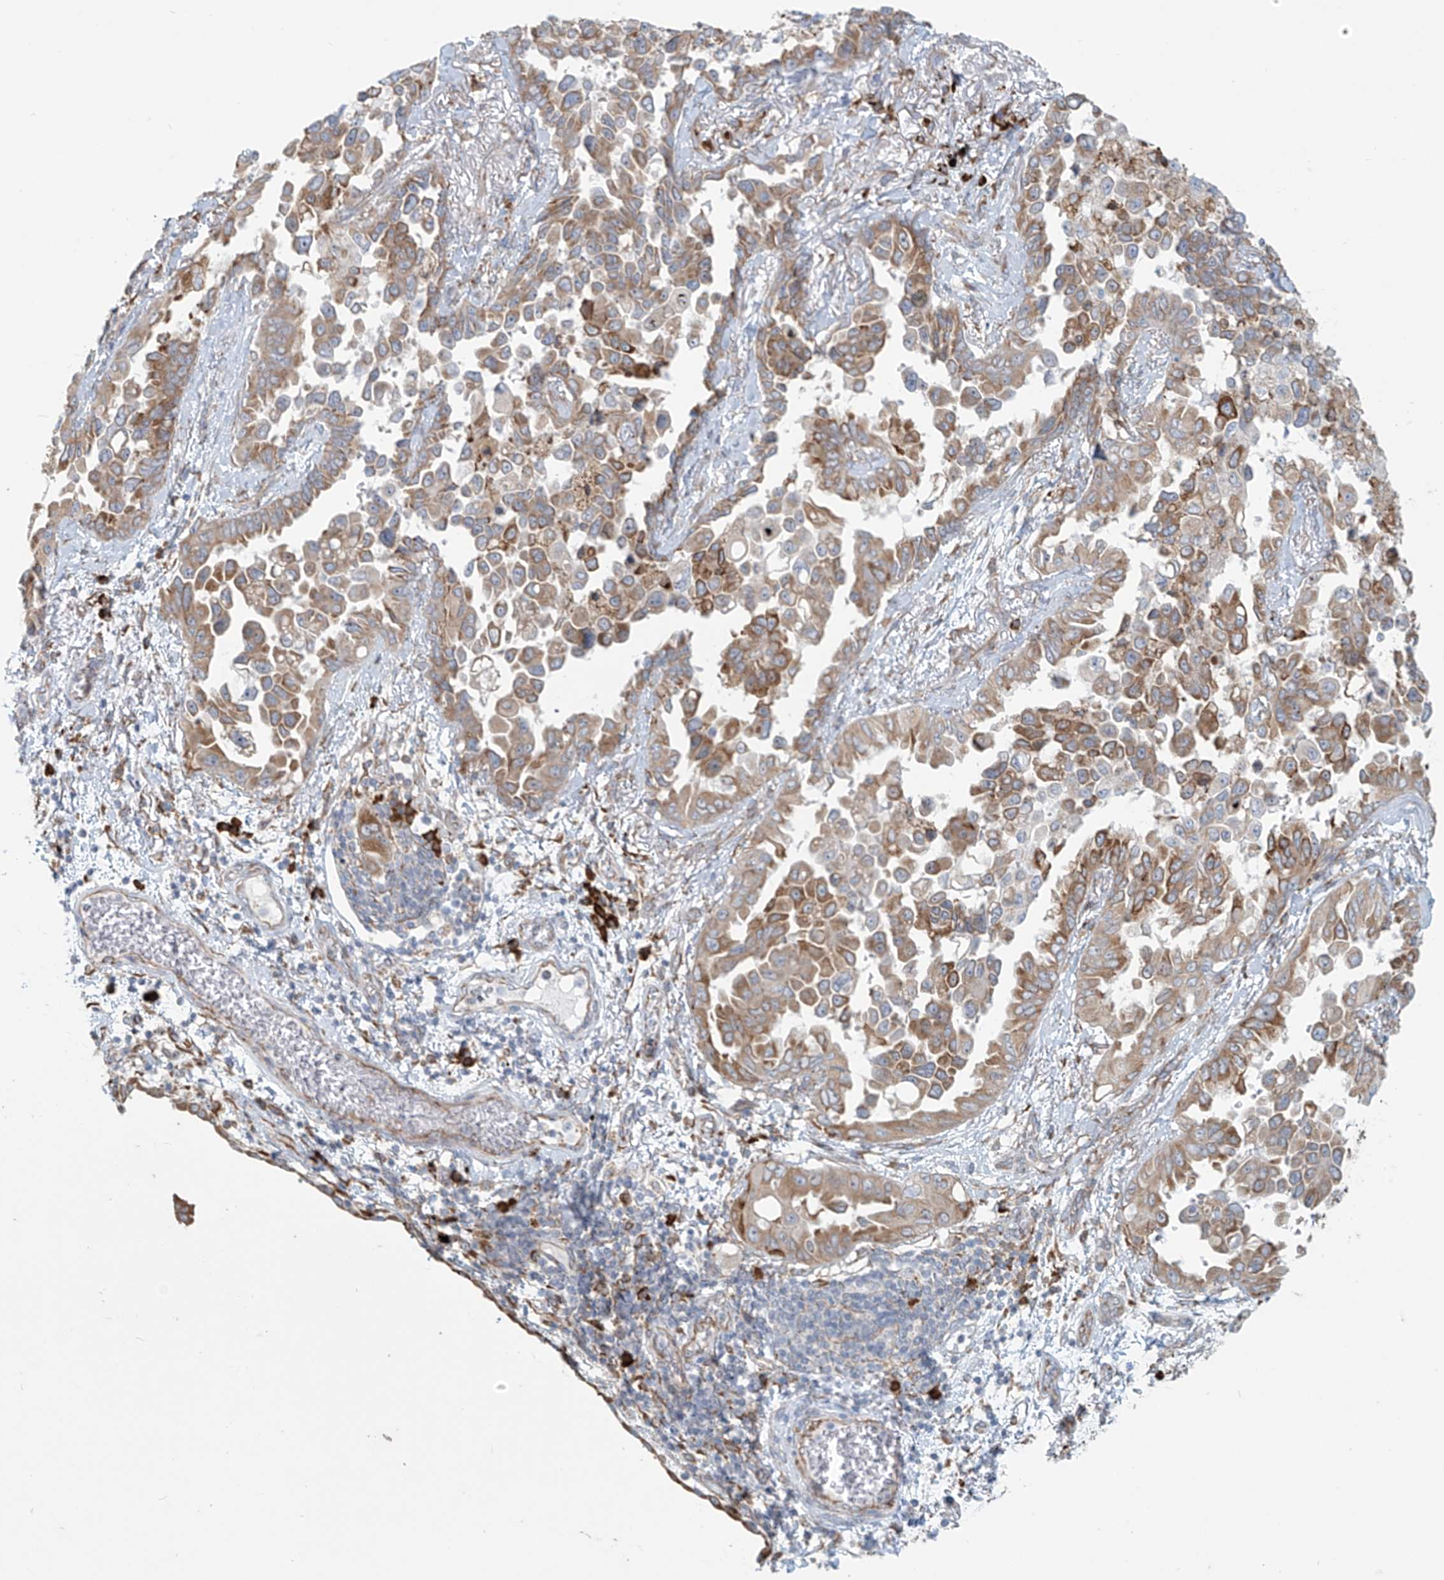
{"staining": {"intensity": "moderate", "quantity": ">75%", "location": "cytoplasmic/membranous"}, "tissue": "lung cancer", "cell_type": "Tumor cells", "image_type": "cancer", "snomed": [{"axis": "morphology", "description": "Adenocarcinoma, NOS"}, {"axis": "topography", "description": "Lung"}], "caption": "DAB (3,3'-diaminobenzidine) immunohistochemical staining of lung cancer (adenocarcinoma) reveals moderate cytoplasmic/membranous protein positivity in approximately >75% of tumor cells.", "gene": "KATNIP", "patient": {"sex": "female", "age": 67}}